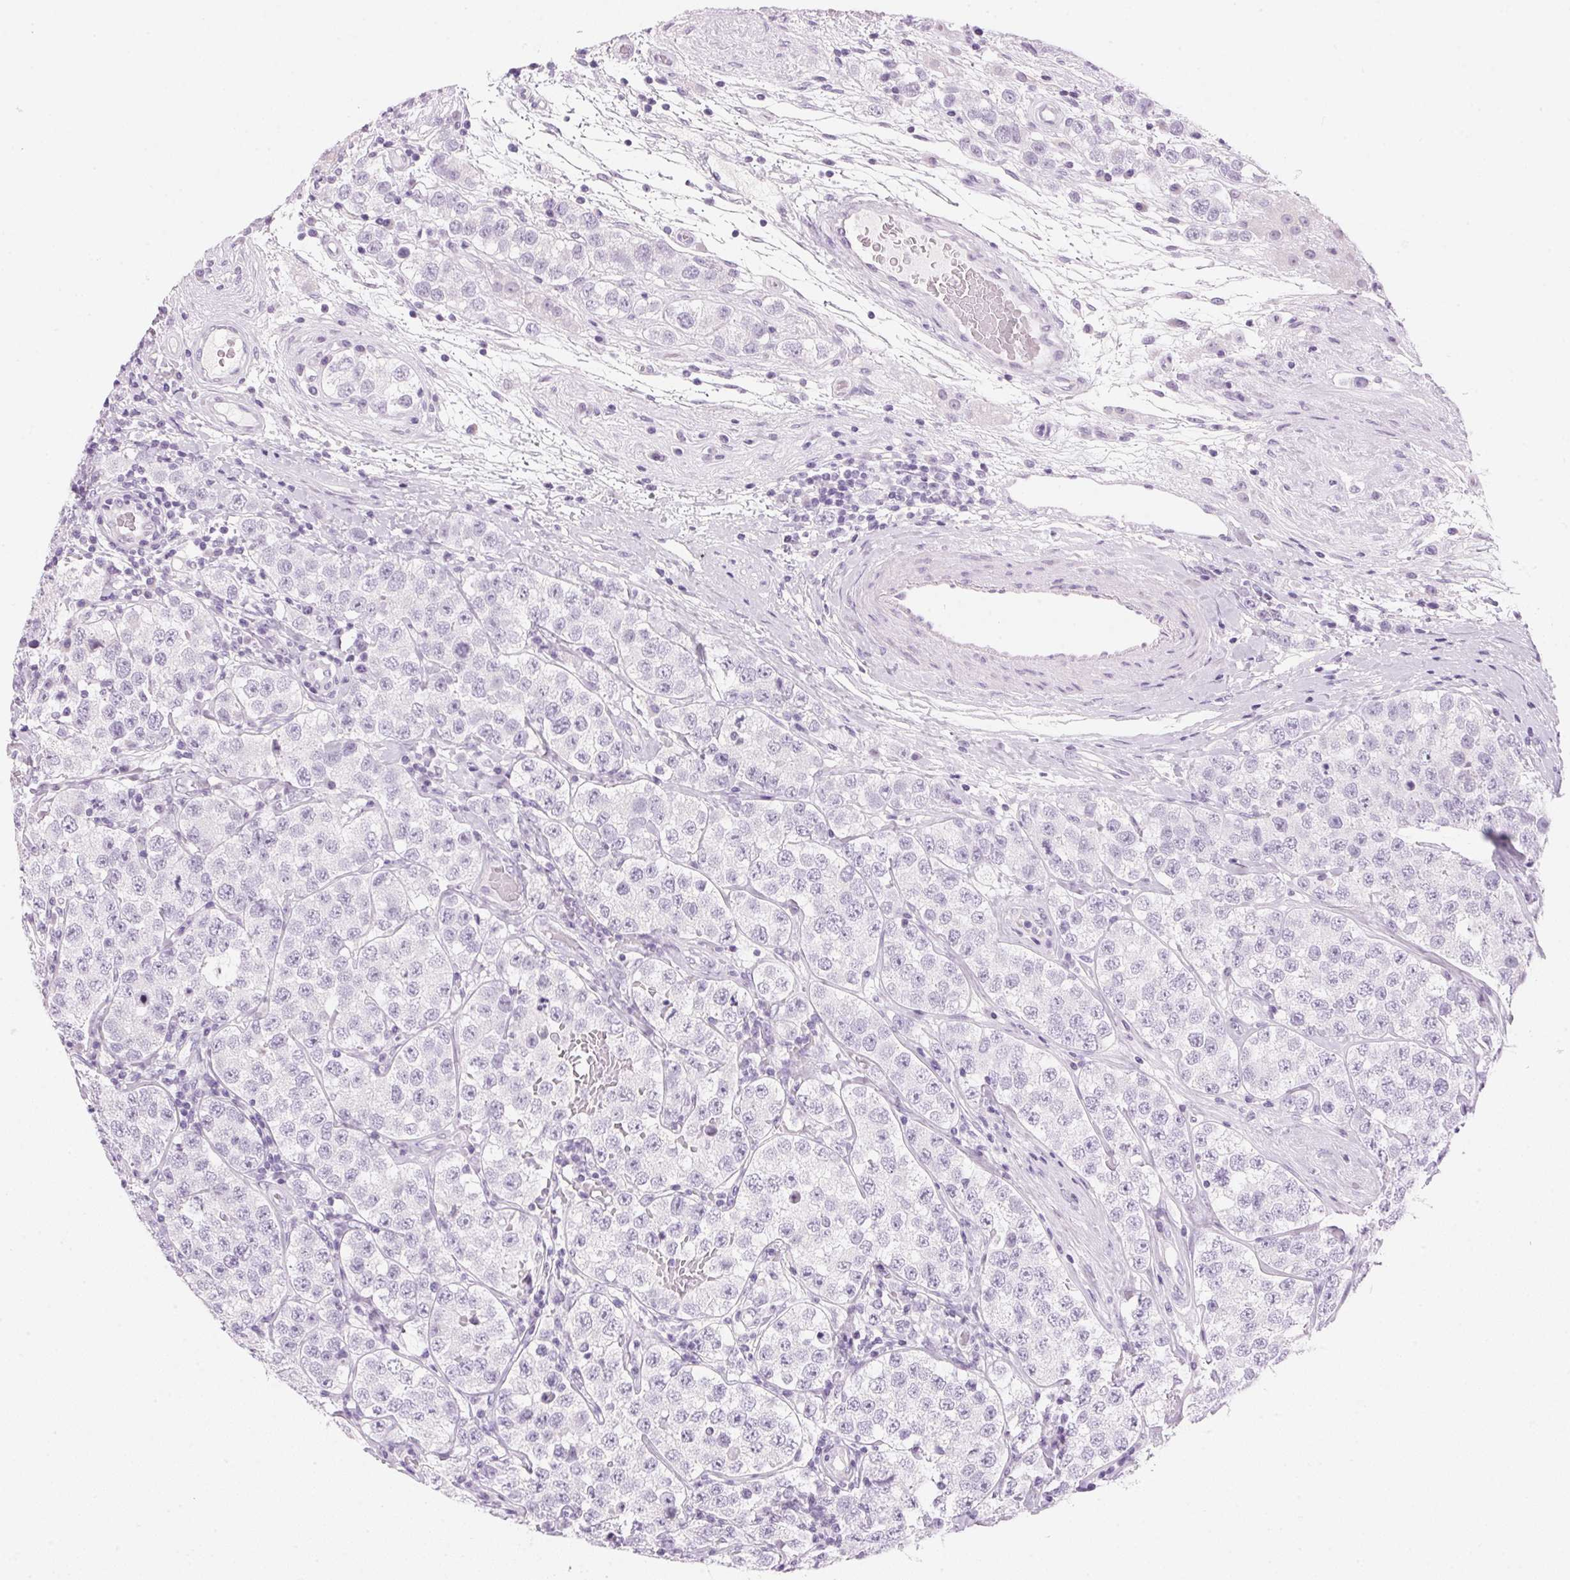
{"staining": {"intensity": "negative", "quantity": "none", "location": "none"}, "tissue": "testis cancer", "cell_type": "Tumor cells", "image_type": "cancer", "snomed": [{"axis": "morphology", "description": "Seminoma, NOS"}, {"axis": "topography", "description": "Testis"}], "caption": "High magnification brightfield microscopy of seminoma (testis) stained with DAB (brown) and counterstained with hematoxylin (blue): tumor cells show no significant positivity. (DAB immunohistochemistry visualized using brightfield microscopy, high magnification).", "gene": "IGFBP1", "patient": {"sex": "male", "age": 34}}